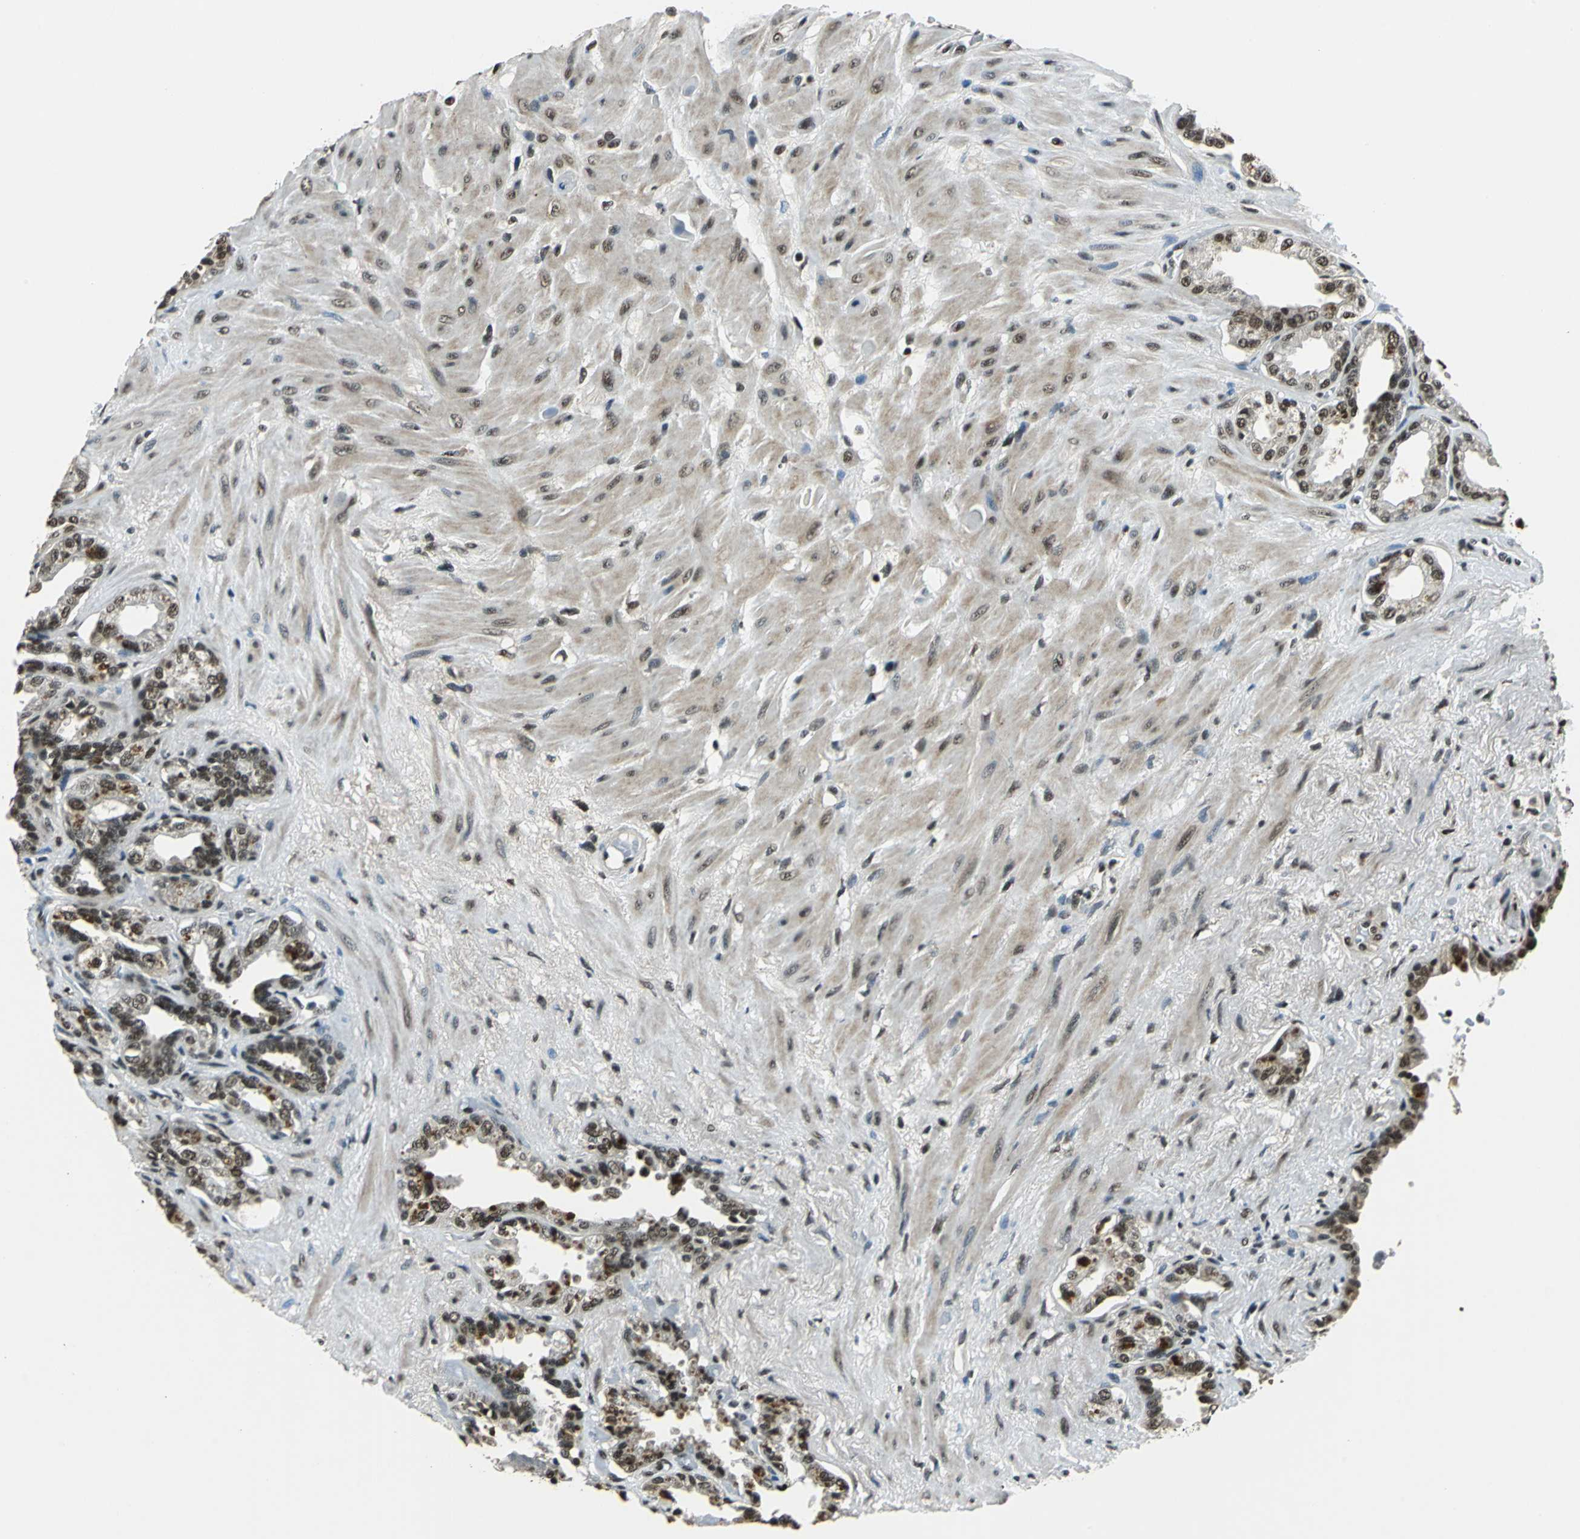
{"staining": {"intensity": "strong", "quantity": "<25%", "location": "nuclear"}, "tissue": "seminal vesicle", "cell_type": "Glandular cells", "image_type": "normal", "snomed": [{"axis": "morphology", "description": "Normal tissue, NOS"}, {"axis": "topography", "description": "Seminal veicle"}], "caption": "Immunohistochemical staining of normal human seminal vesicle reveals strong nuclear protein staining in about <25% of glandular cells.", "gene": "RBM14", "patient": {"sex": "male", "age": 61}}